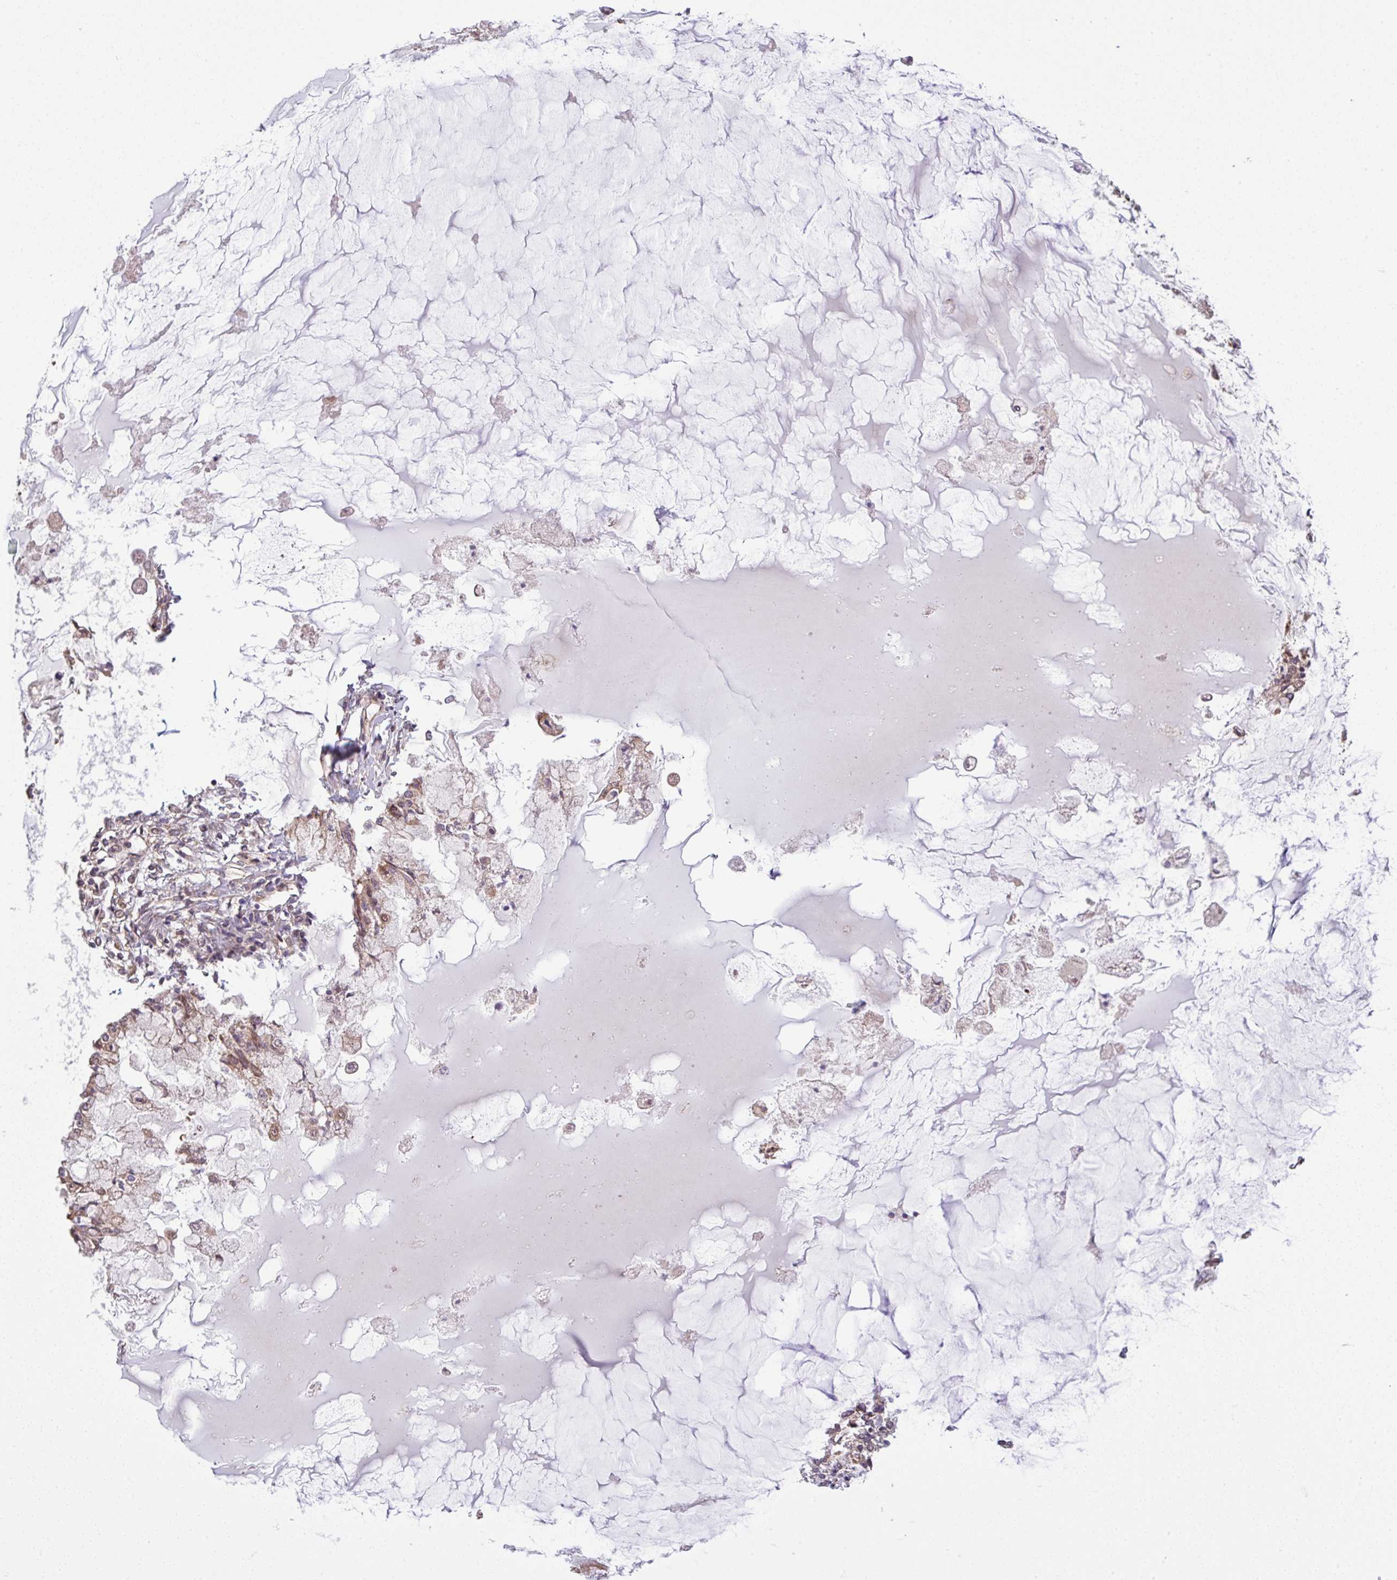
{"staining": {"intensity": "moderate", "quantity": ">75%", "location": "cytoplasmic/membranous,nuclear"}, "tissue": "ovarian cancer", "cell_type": "Tumor cells", "image_type": "cancer", "snomed": [{"axis": "morphology", "description": "Cystadenocarcinoma, mucinous, NOS"}, {"axis": "topography", "description": "Ovary"}], "caption": "Ovarian cancer stained with a brown dye exhibits moderate cytoplasmic/membranous and nuclear positive staining in approximately >75% of tumor cells.", "gene": "UBE4A", "patient": {"sex": "female", "age": 34}}